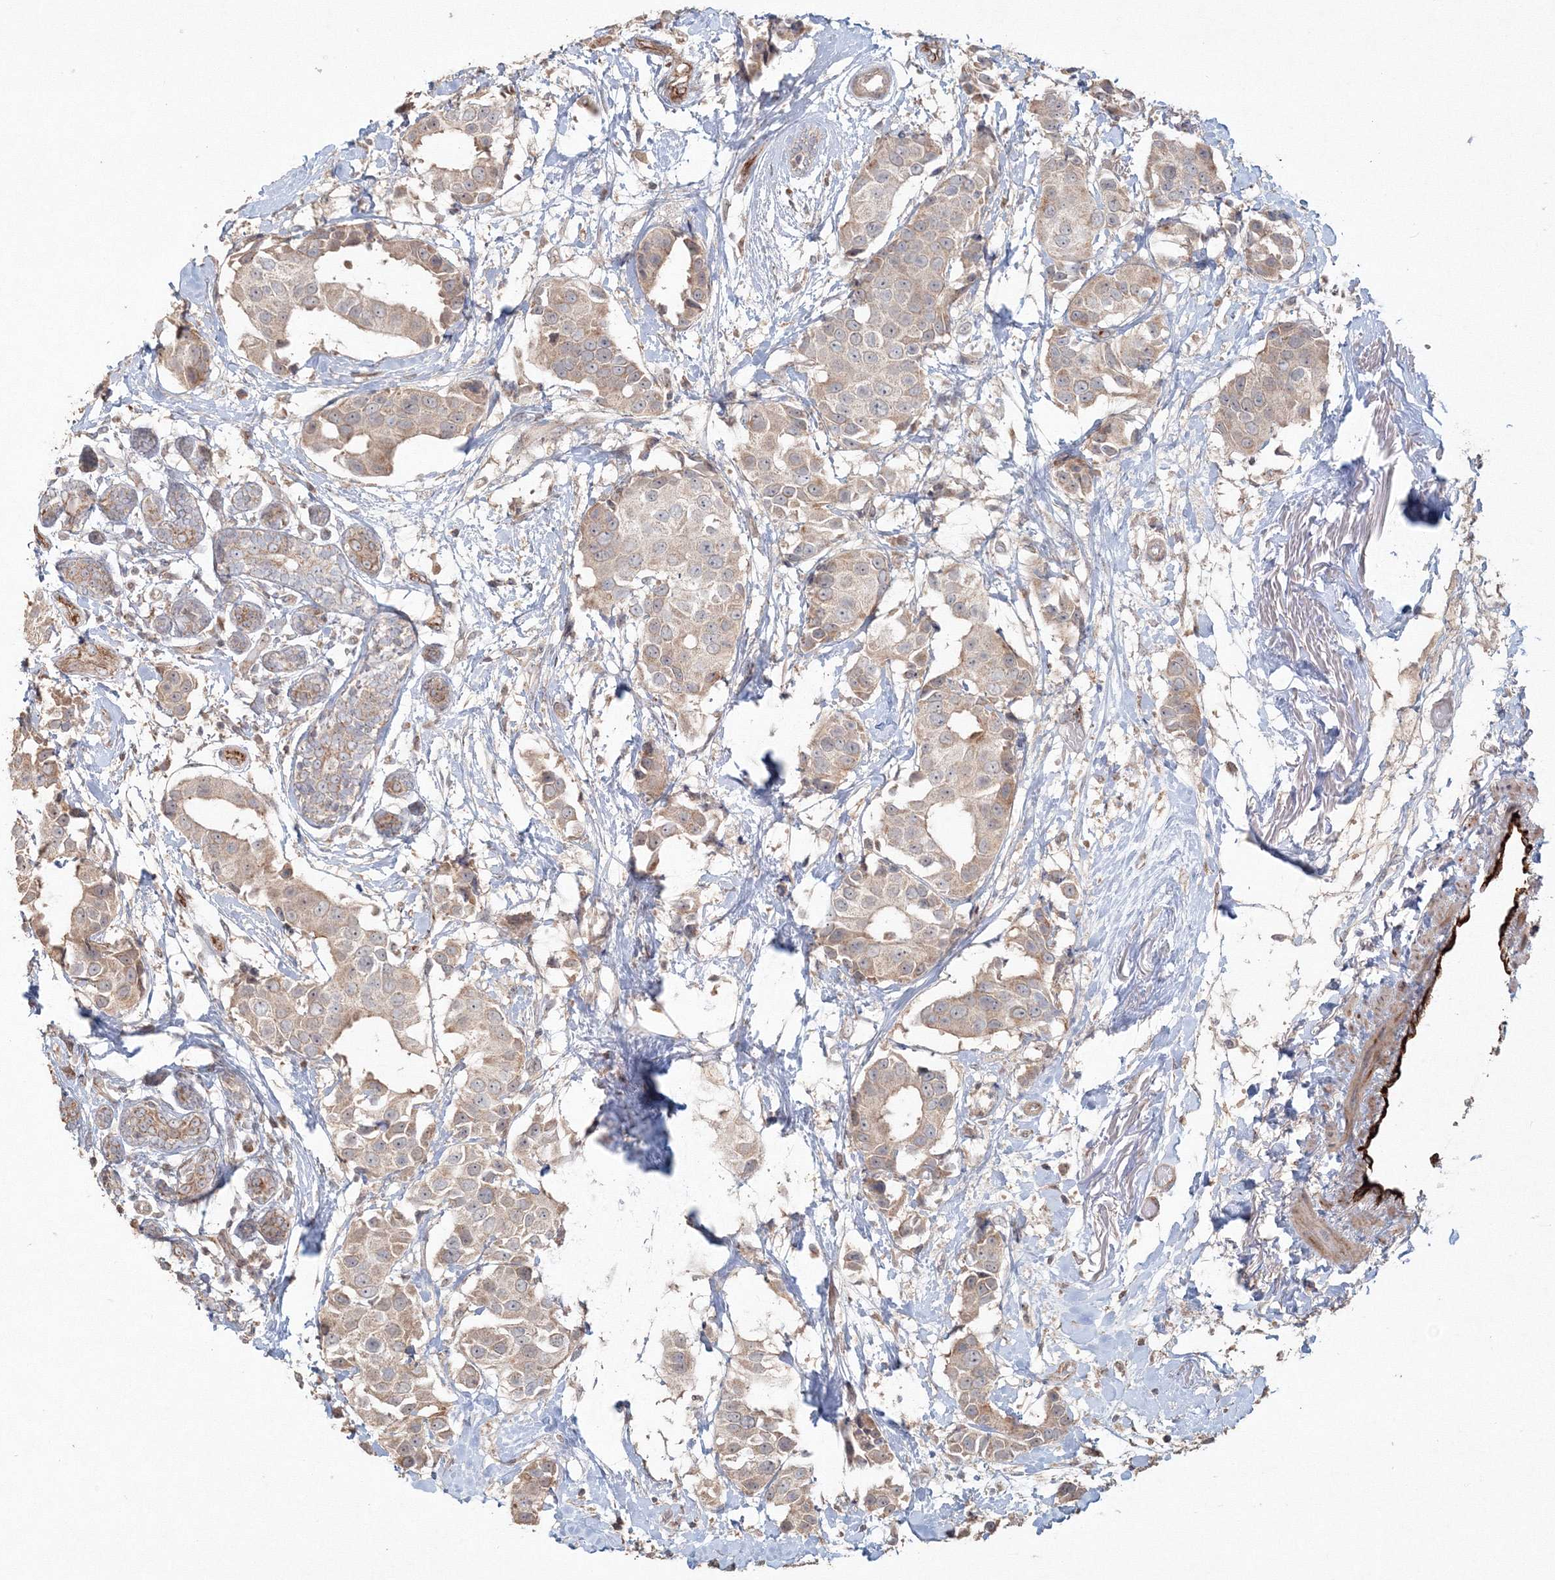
{"staining": {"intensity": "weak", "quantity": "25%-75%", "location": "cytoplasmic/membranous"}, "tissue": "breast cancer", "cell_type": "Tumor cells", "image_type": "cancer", "snomed": [{"axis": "morphology", "description": "Normal tissue, NOS"}, {"axis": "morphology", "description": "Duct carcinoma"}, {"axis": "topography", "description": "Breast"}], "caption": "High-magnification brightfield microscopy of breast cancer stained with DAB (brown) and counterstained with hematoxylin (blue). tumor cells exhibit weak cytoplasmic/membranous staining is present in approximately25%-75% of cells. The protein of interest is shown in brown color, while the nuclei are stained blue.", "gene": "ANAPC16", "patient": {"sex": "female", "age": 39}}